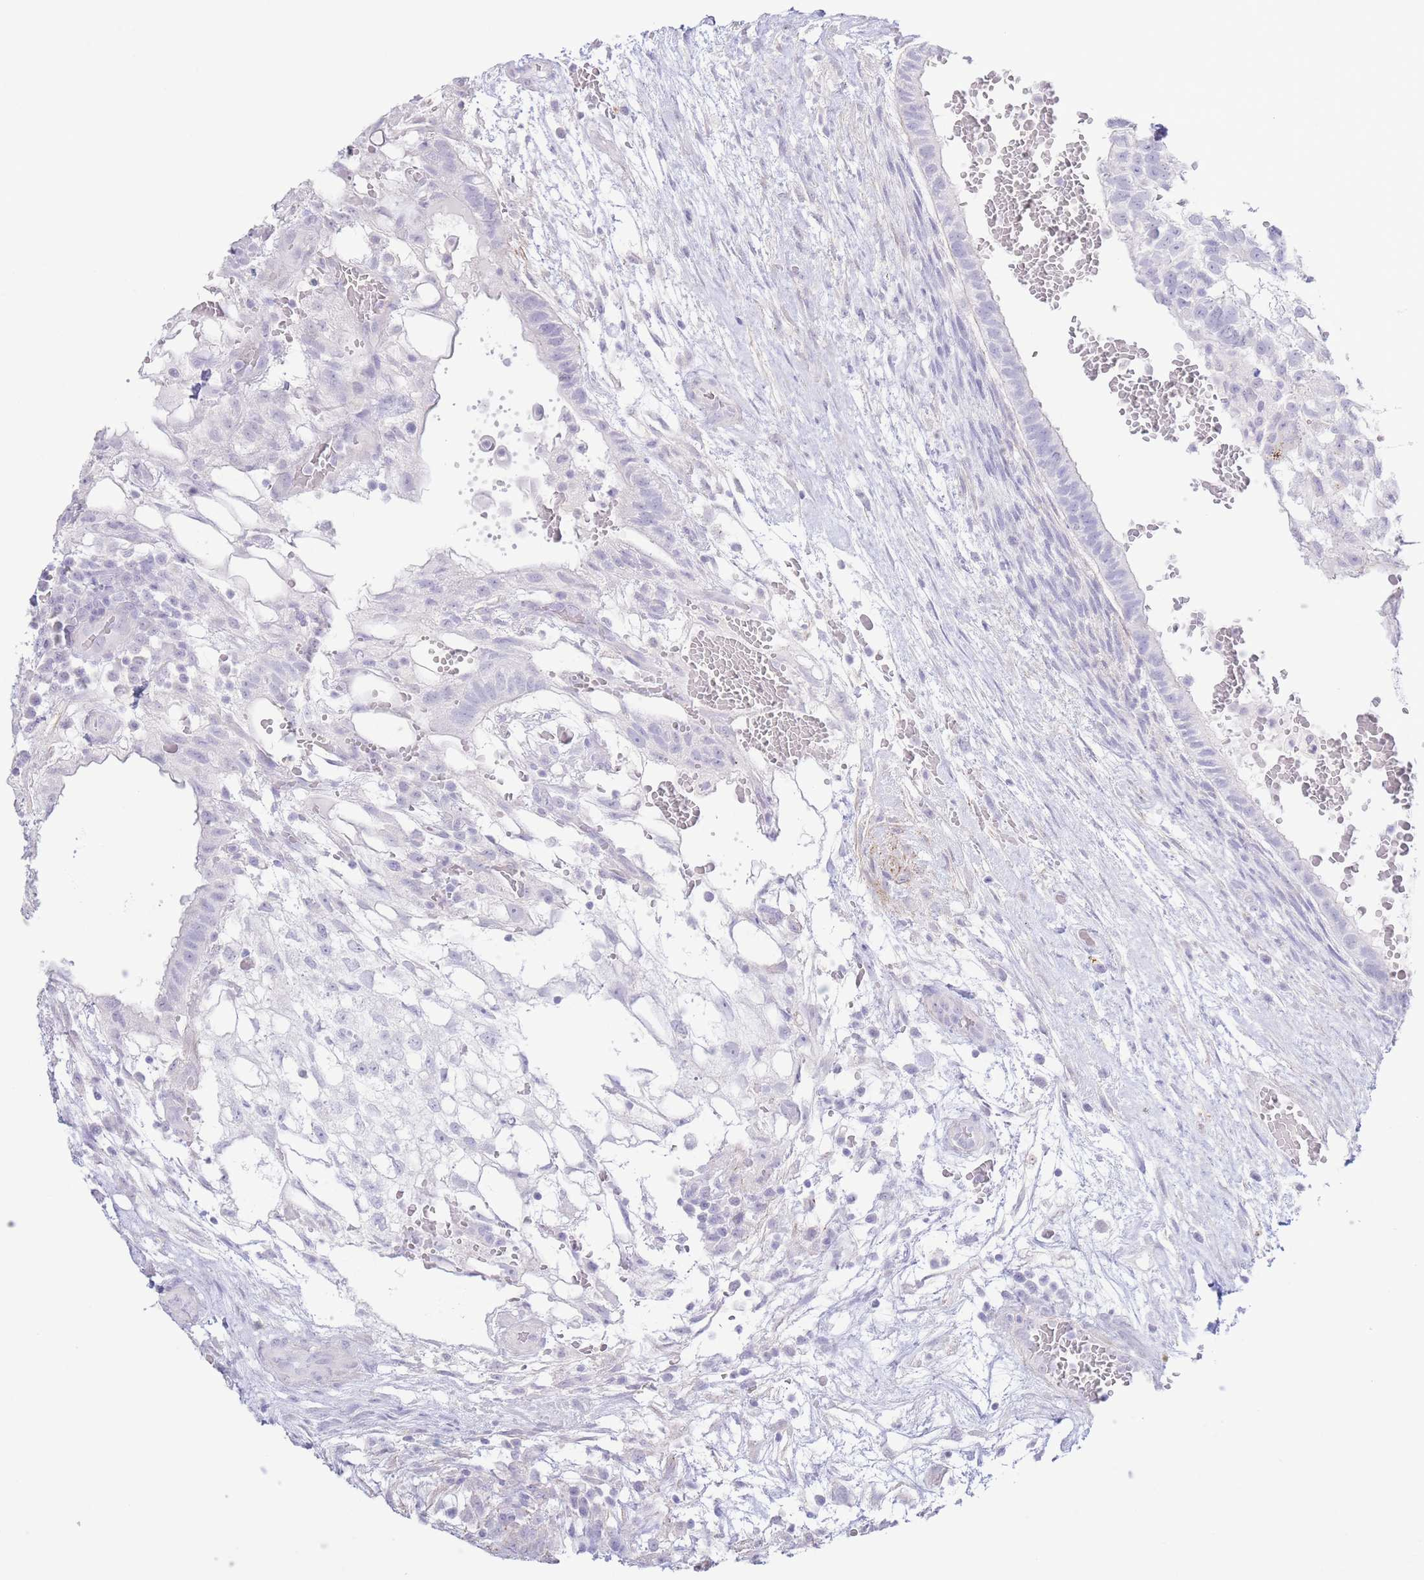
{"staining": {"intensity": "negative", "quantity": "none", "location": "none"}, "tissue": "testis cancer", "cell_type": "Tumor cells", "image_type": "cancer", "snomed": [{"axis": "morphology", "description": "Normal tissue, NOS"}, {"axis": "morphology", "description": "Carcinoma, Embryonal, NOS"}, {"axis": "topography", "description": "Testis"}], "caption": "An immunohistochemistry (IHC) photomicrograph of embryonal carcinoma (testis) is shown. There is no staining in tumor cells of embryonal carcinoma (testis).", "gene": "PKLR", "patient": {"sex": "male", "age": 32}}